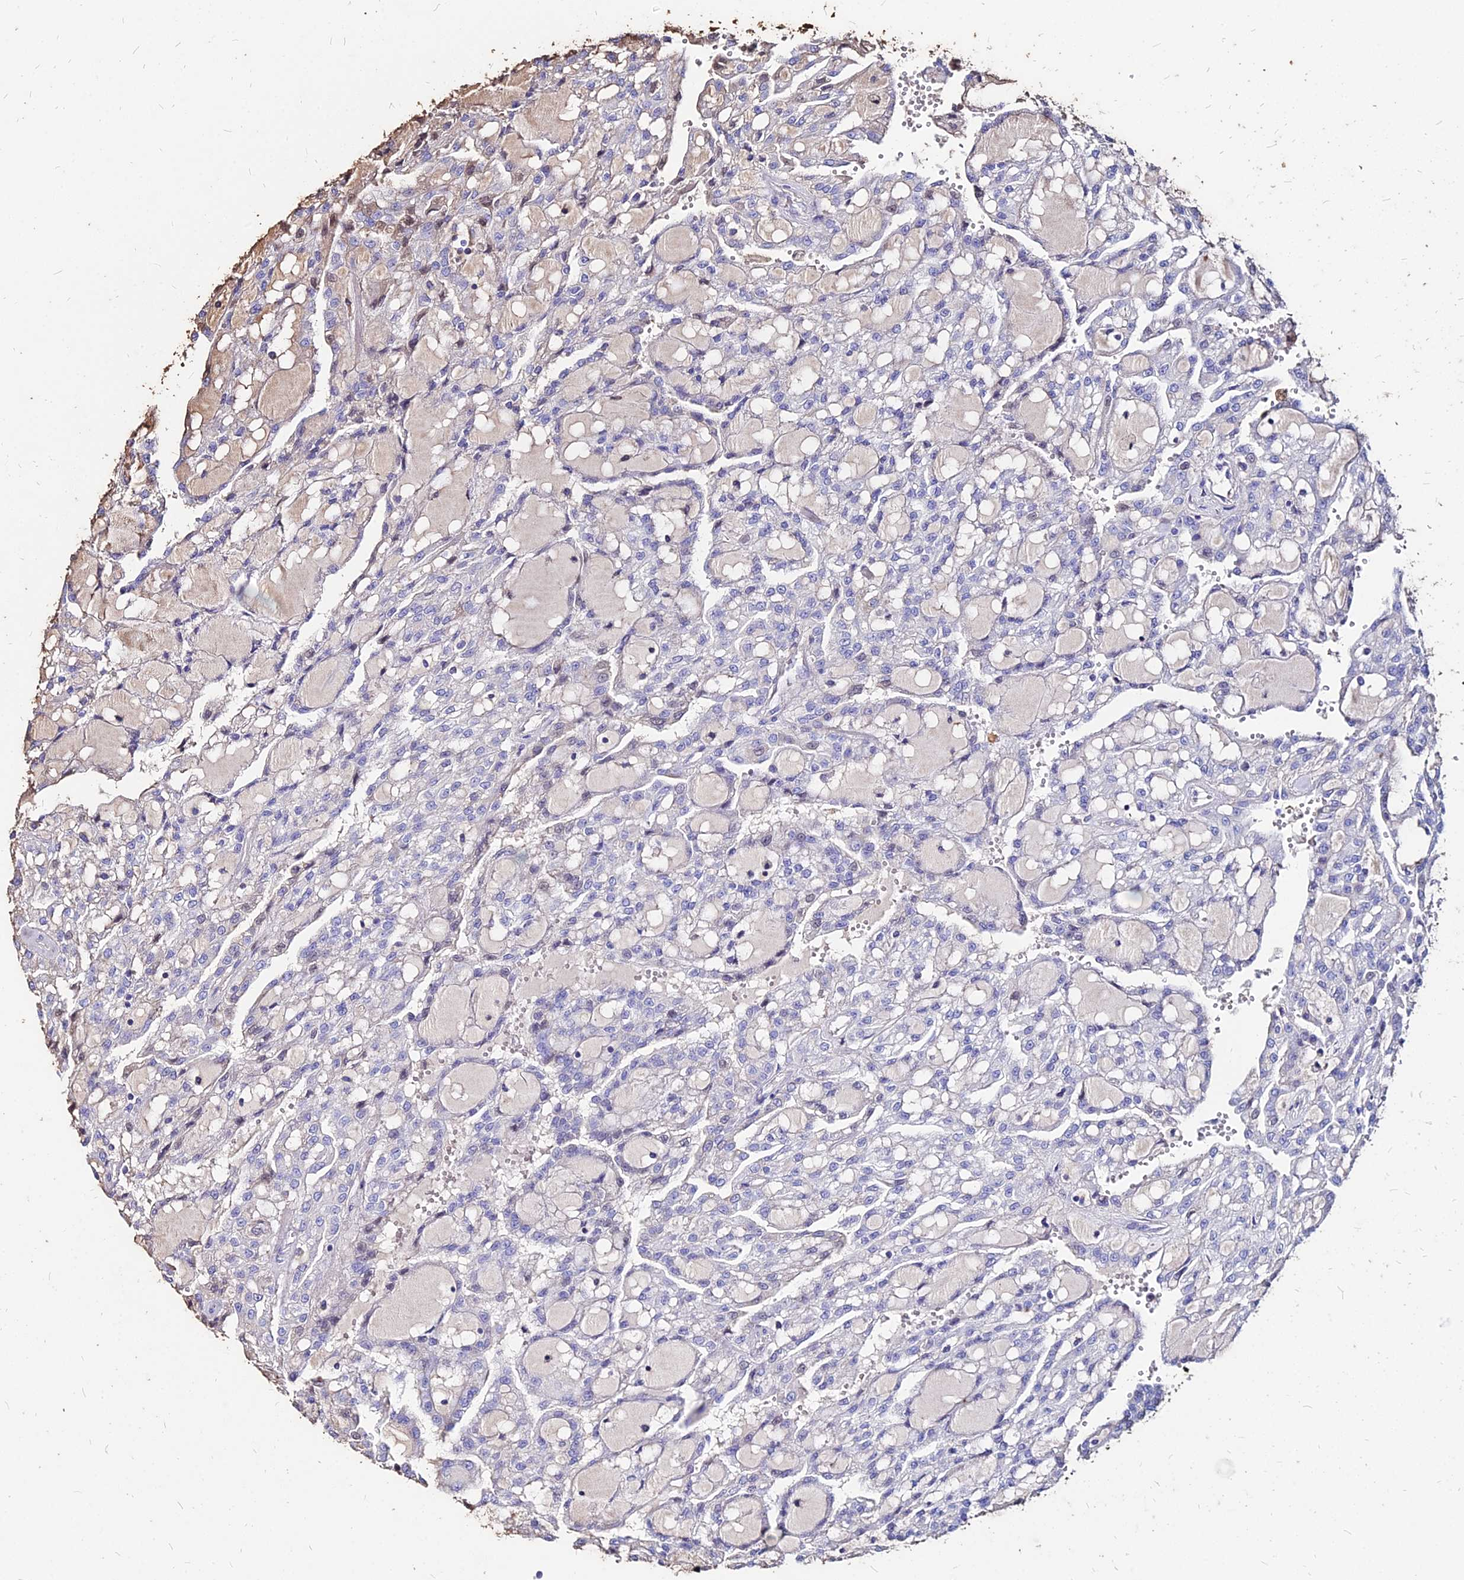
{"staining": {"intensity": "negative", "quantity": "none", "location": "none"}, "tissue": "renal cancer", "cell_type": "Tumor cells", "image_type": "cancer", "snomed": [{"axis": "morphology", "description": "Adenocarcinoma, NOS"}, {"axis": "topography", "description": "Kidney"}], "caption": "This photomicrograph is of renal adenocarcinoma stained with immunohistochemistry (IHC) to label a protein in brown with the nuclei are counter-stained blue. There is no positivity in tumor cells.", "gene": "NME5", "patient": {"sex": "male", "age": 63}}